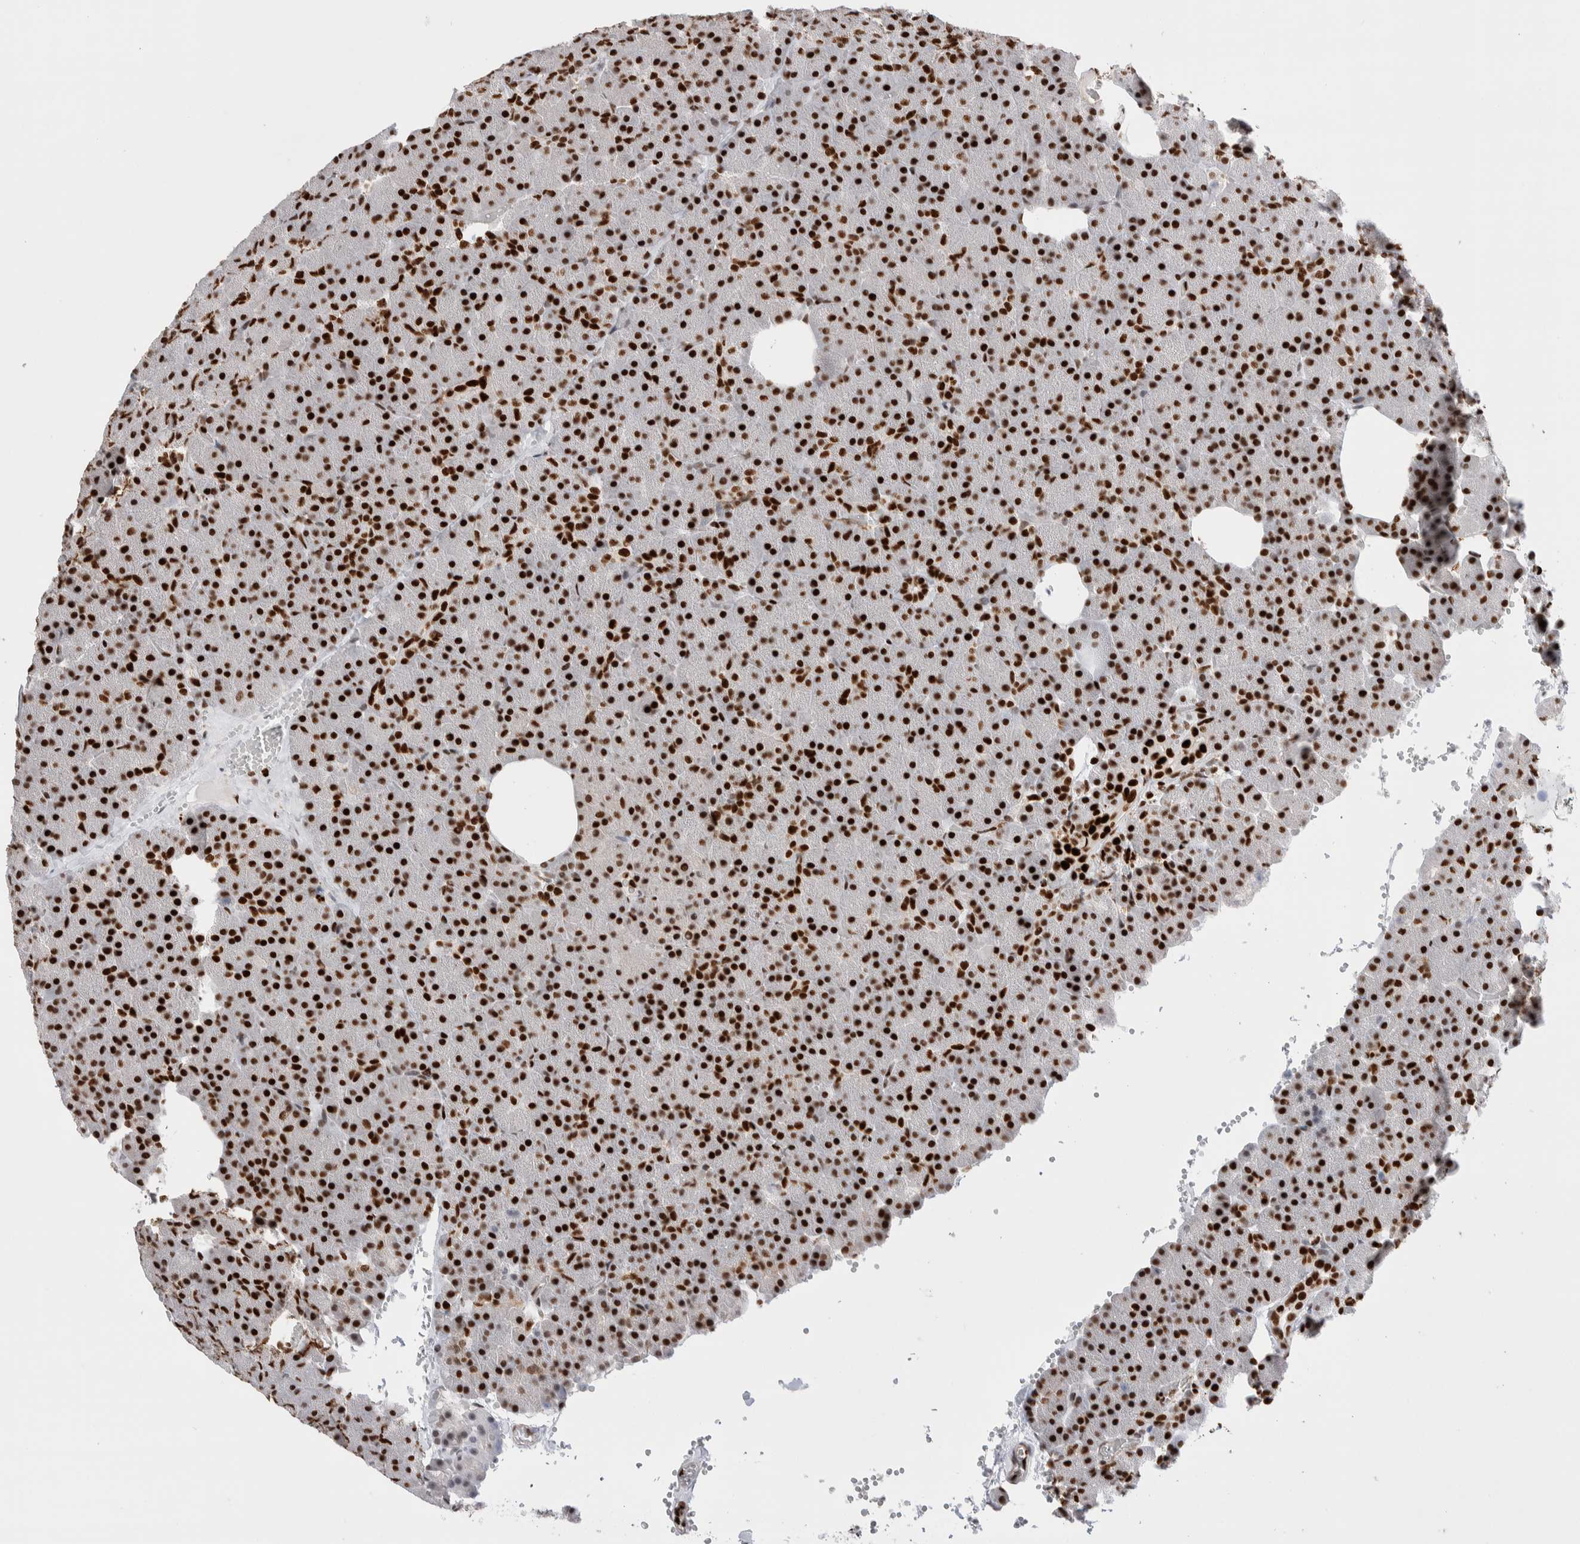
{"staining": {"intensity": "strong", "quantity": ">75%", "location": "nuclear"}, "tissue": "pancreas", "cell_type": "Exocrine glandular cells", "image_type": "normal", "snomed": [{"axis": "morphology", "description": "Normal tissue, NOS"}, {"axis": "morphology", "description": "Carcinoid, malignant, NOS"}, {"axis": "topography", "description": "Pancreas"}], "caption": "Immunohistochemistry (IHC) (DAB (3,3'-diaminobenzidine)) staining of benign pancreas displays strong nuclear protein staining in approximately >75% of exocrine glandular cells.", "gene": "C17orf49", "patient": {"sex": "female", "age": 35}}